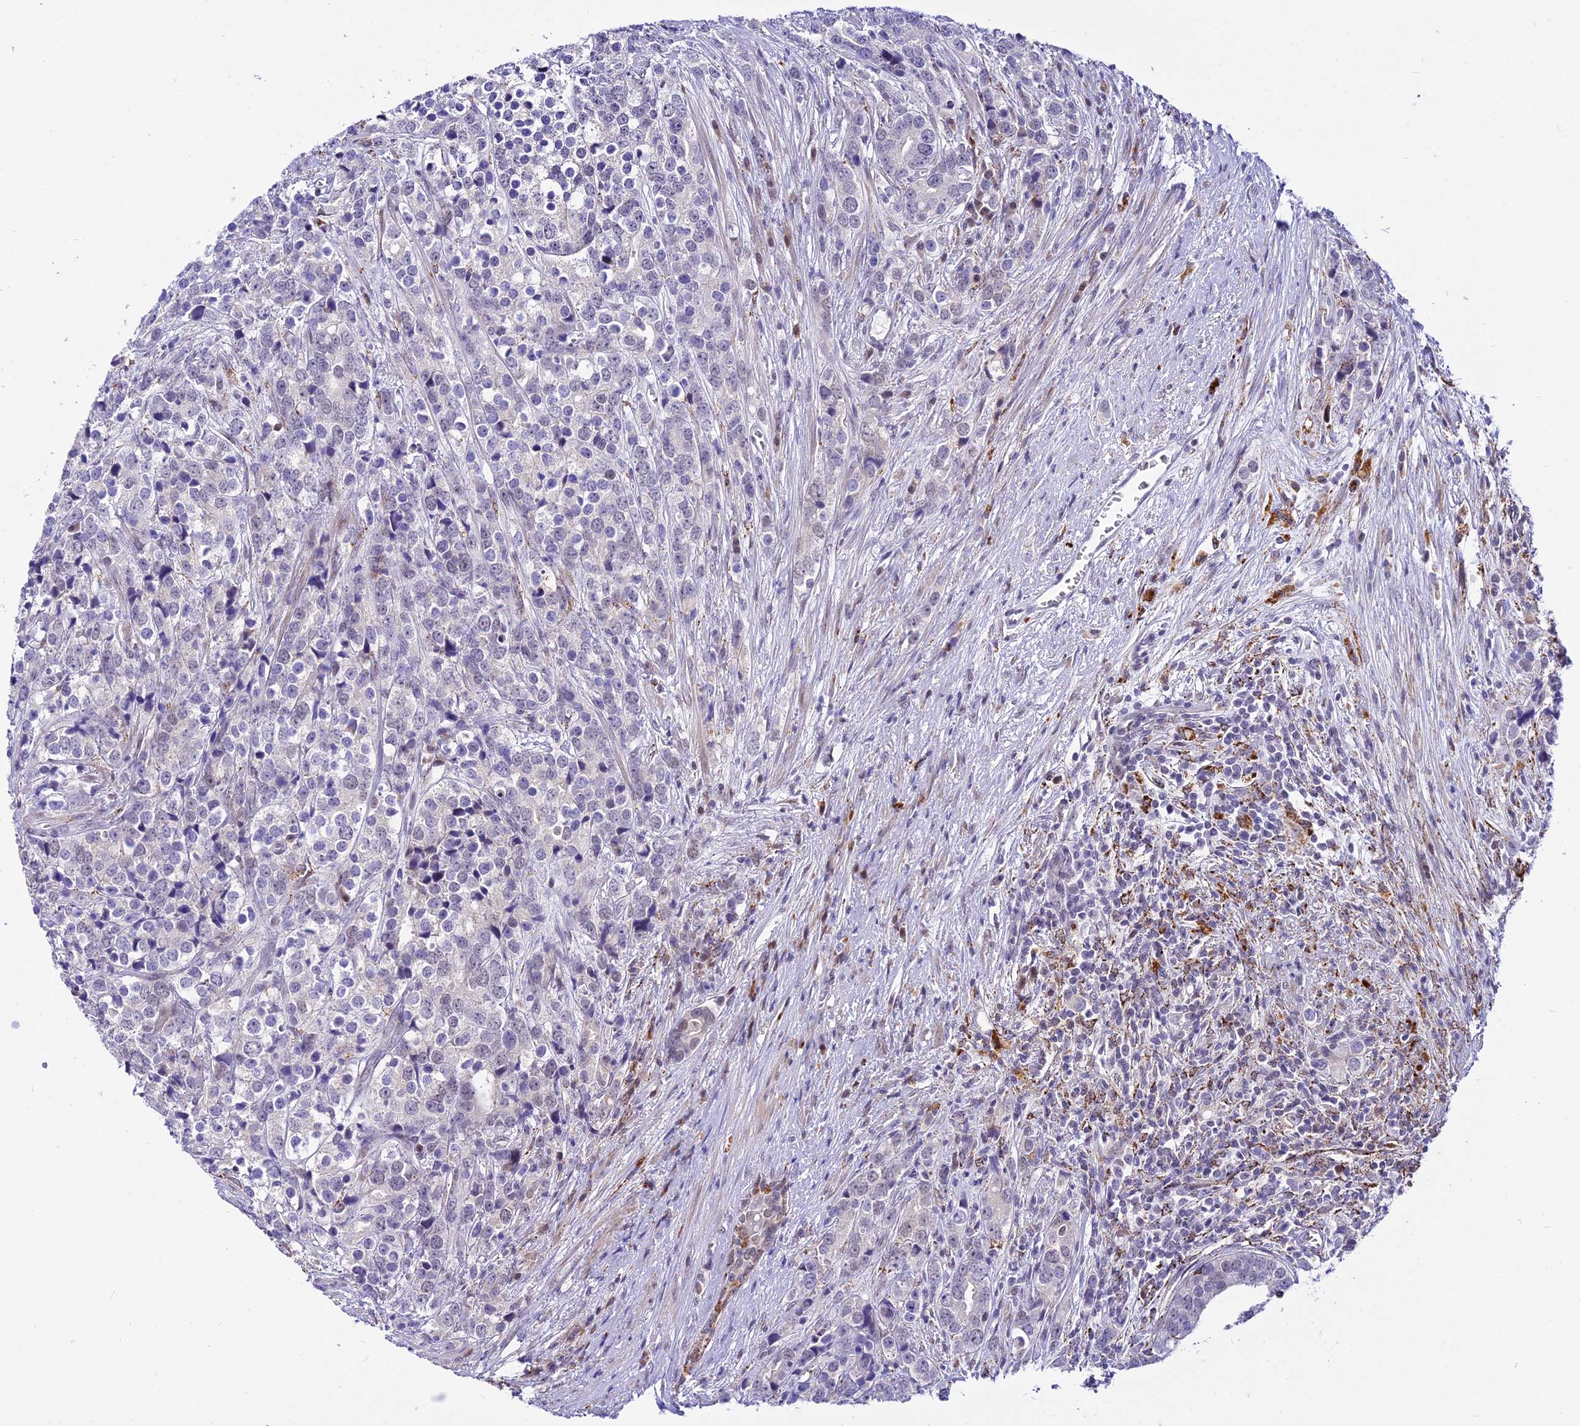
{"staining": {"intensity": "weak", "quantity": "<25%", "location": "nuclear"}, "tissue": "prostate cancer", "cell_type": "Tumor cells", "image_type": "cancer", "snomed": [{"axis": "morphology", "description": "Adenocarcinoma, High grade"}, {"axis": "topography", "description": "Prostate"}], "caption": "IHC of prostate cancer (high-grade adenocarcinoma) demonstrates no expression in tumor cells. The staining was performed using DAB to visualize the protein expression in brown, while the nuclei were stained in blue with hematoxylin (Magnification: 20x).", "gene": "C6orf163", "patient": {"sex": "male", "age": 71}}